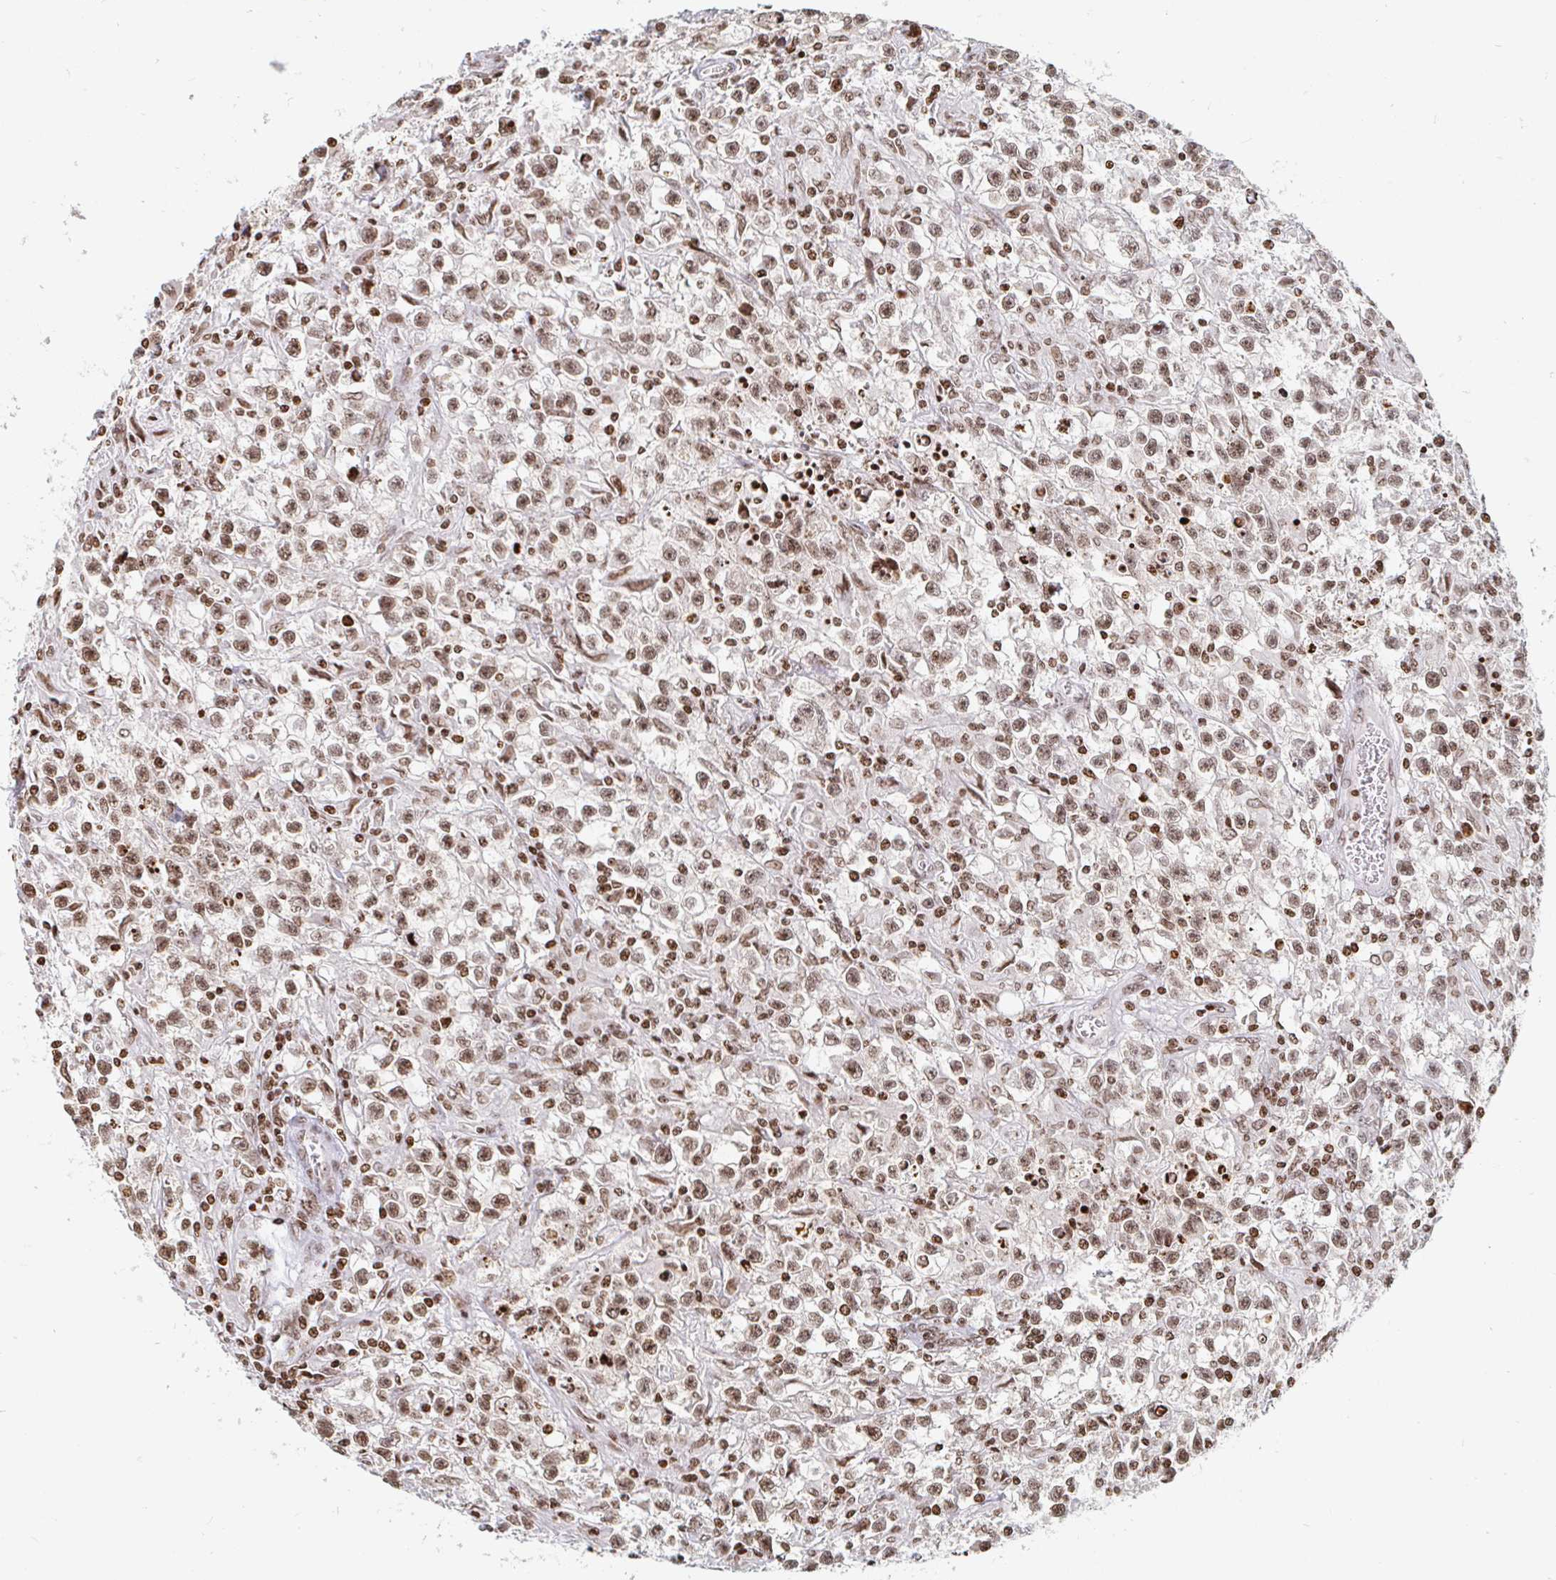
{"staining": {"intensity": "moderate", "quantity": ">75%", "location": "nuclear"}, "tissue": "testis cancer", "cell_type": "Tumor cells", "image_type": "cancer", "snomed": [{"axis": "morphology", "description": "Seminoma, NOS"}, {"axis": "topography", "description": "Testis"}], "caption": "DAB immunohistochemical staining of human testis seminoma reveals moderate nuclear protein positivity in approximately >75% of tumor cells.", "gene": "HOXC10", "patient": {"sex": "male", "age": 31}}